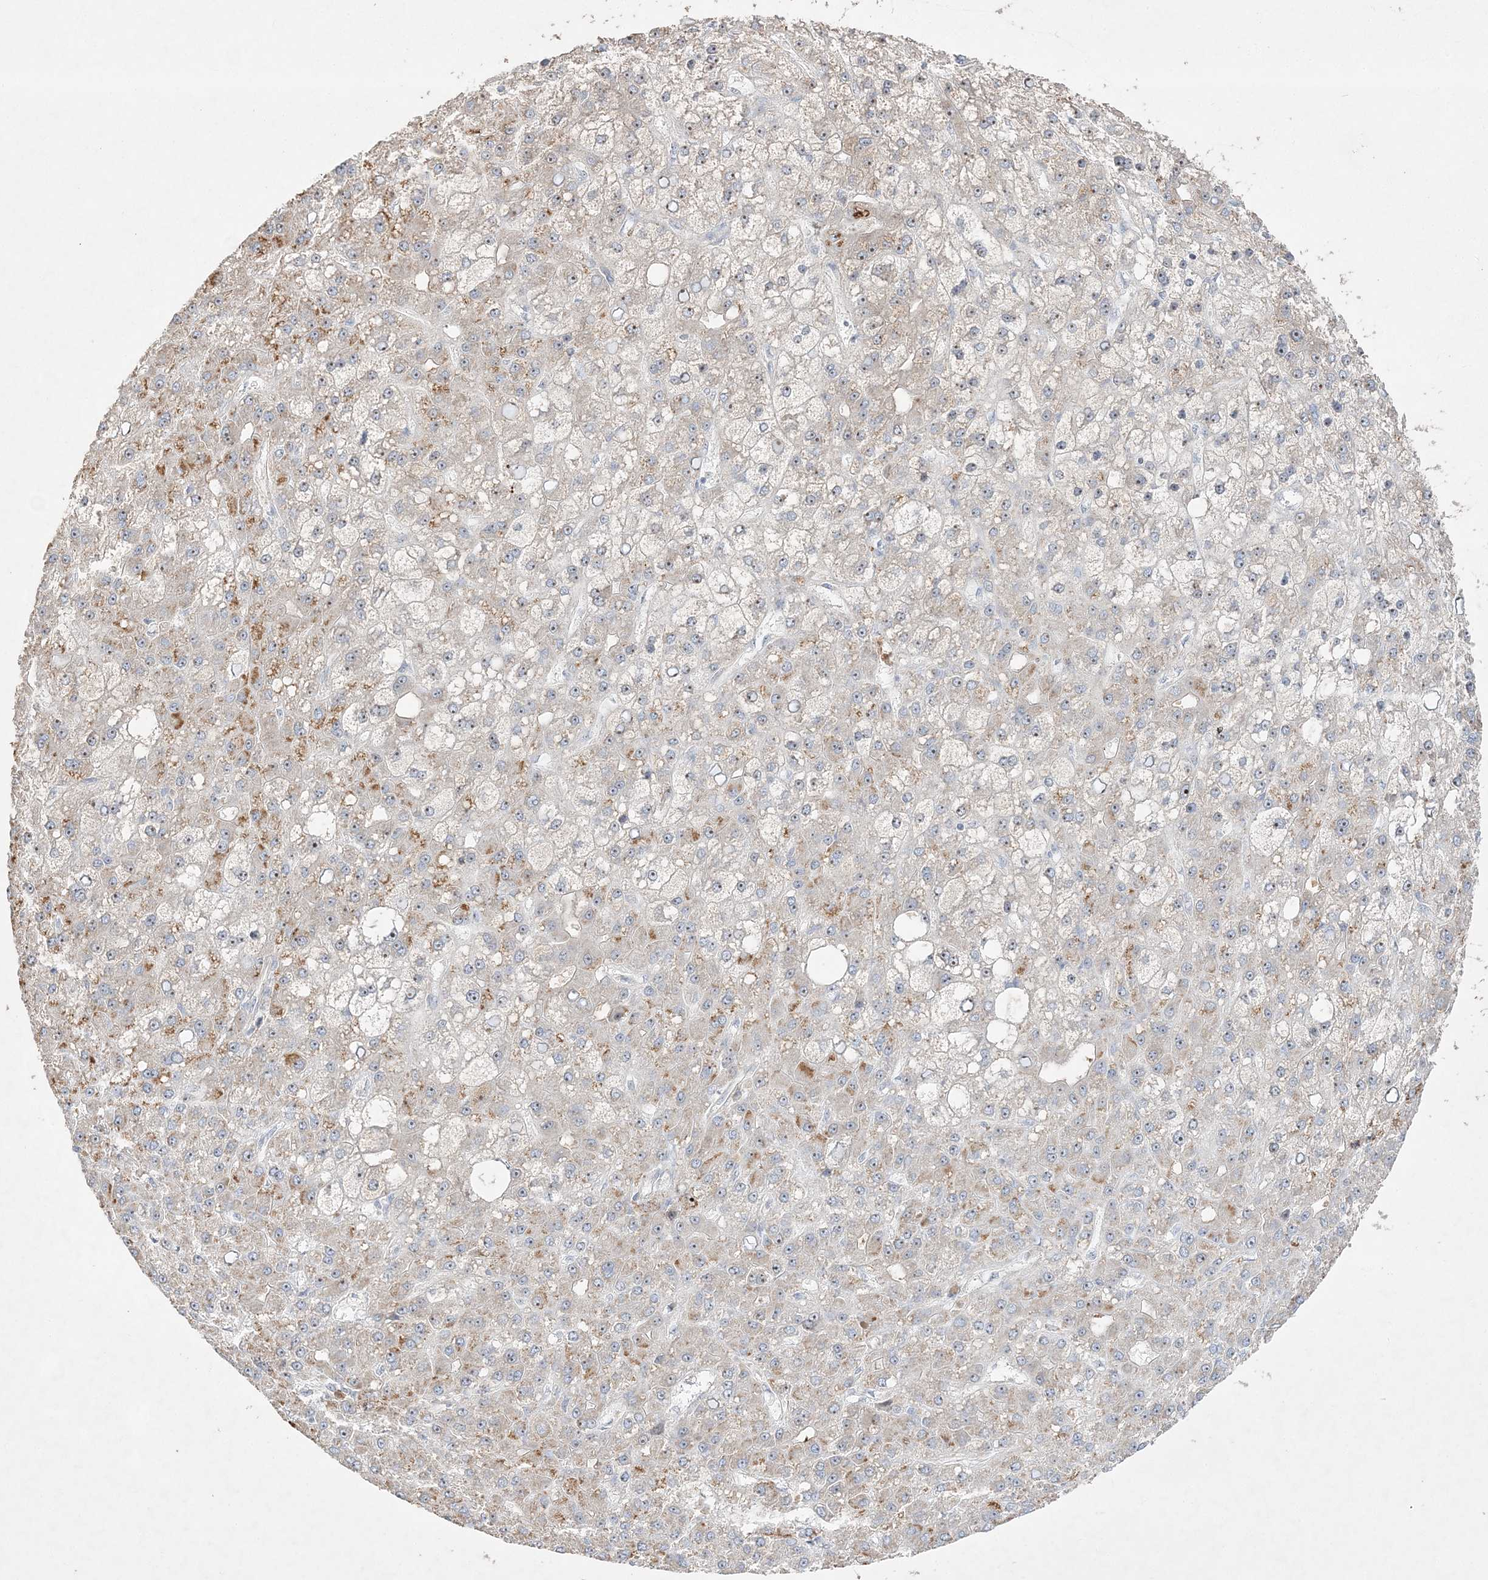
{"staining": {"intensity": "weak", "quantity": "<25%", "location": "nuclear"}, "tissue": "liver cancer", "cell_type": "Tumor cells", "image_type": "cancer", "snomed": [{"axis": "morphology", "description": "Carcinoma, Hepatocellular, NOS"}, {"axis": "topography", "description": "Liver"}], "caption": "This is an IHC photomicrograph of human liver hepatocellular carcinoma. There is no staining in tumor cells.", "gene": "NOP16", "patient": {"sex": "male", "age": 67}}